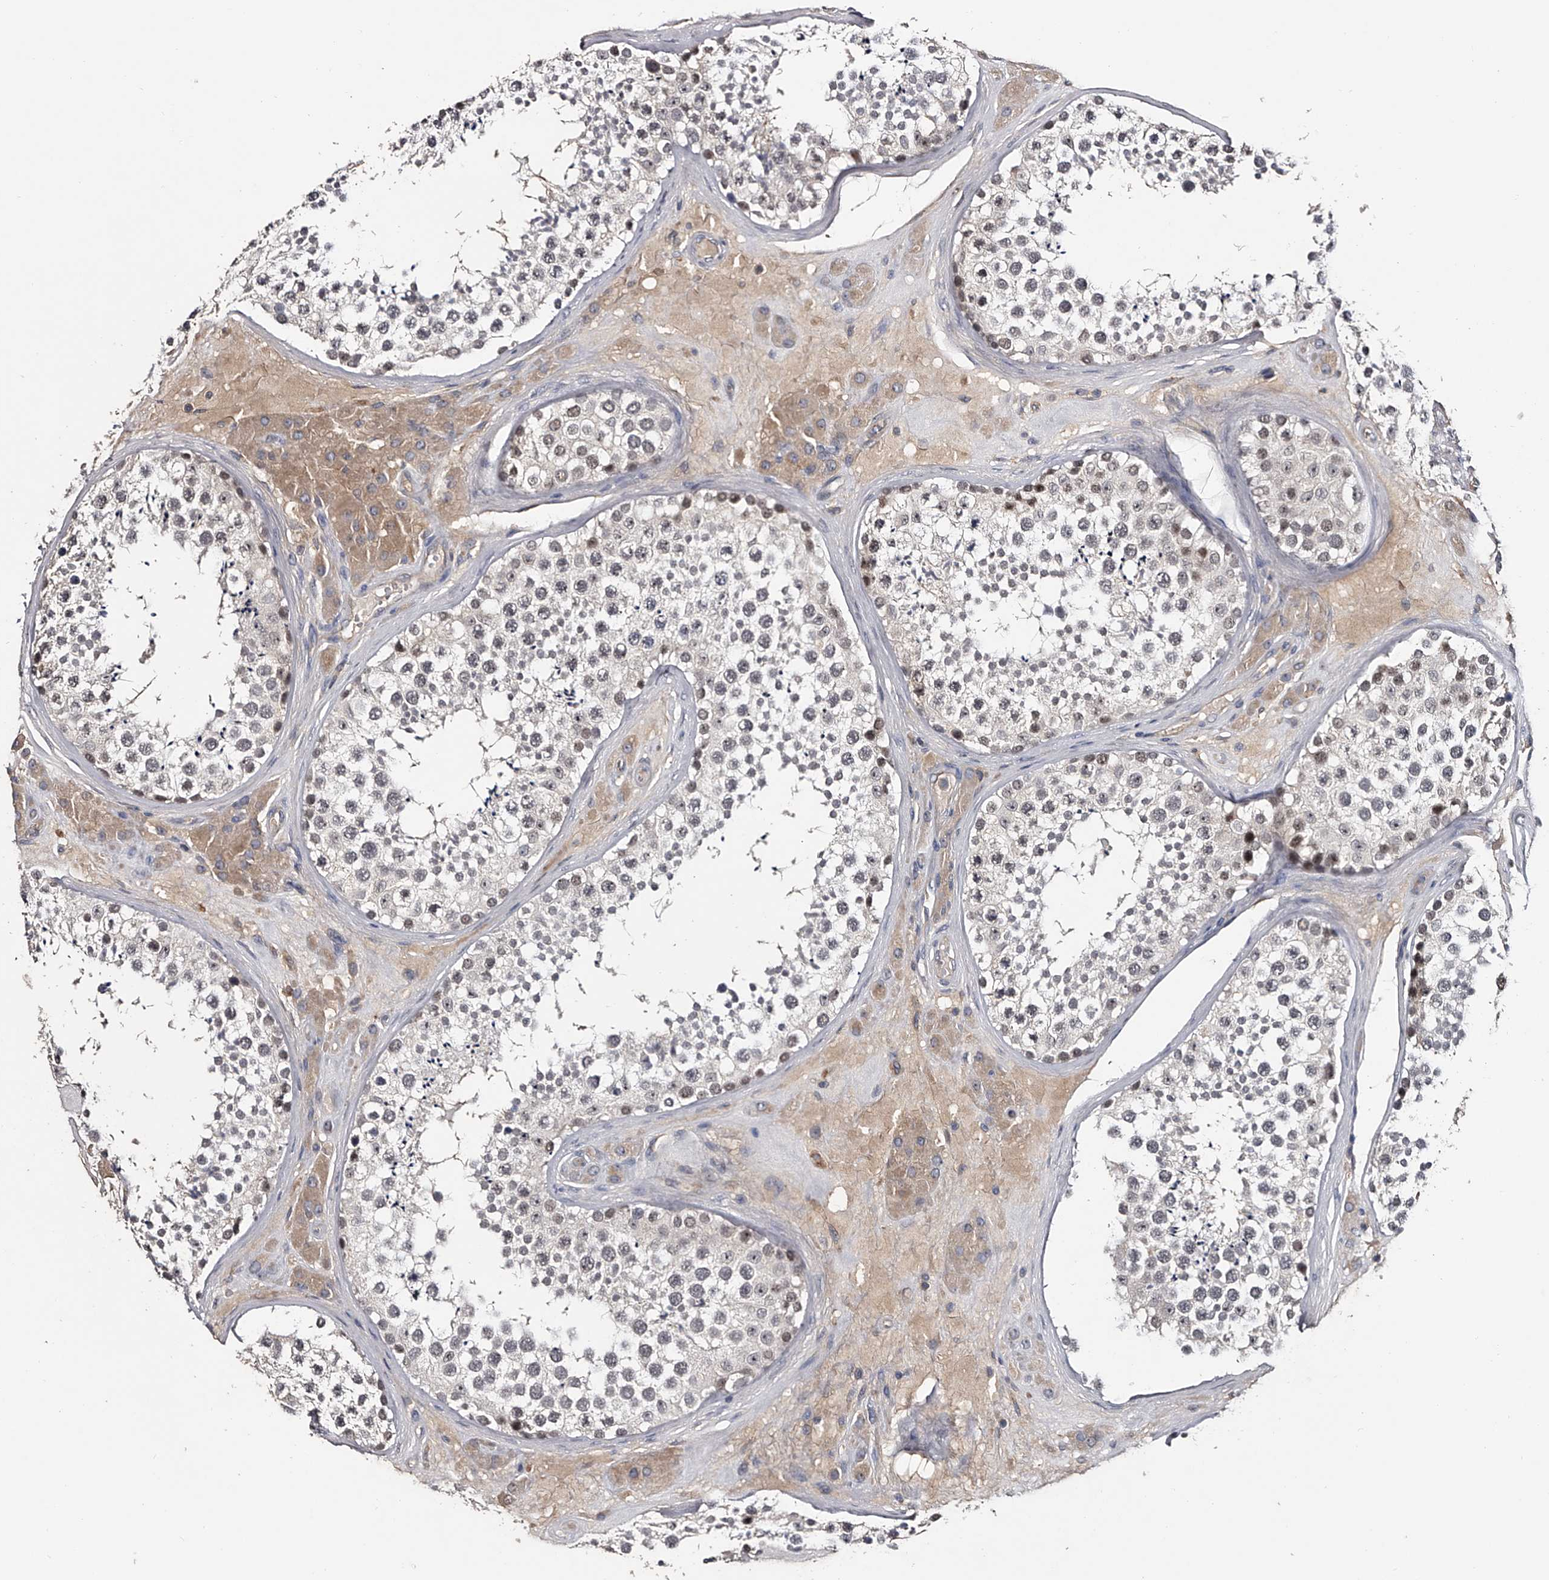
{"staining": {"intensity": "moderate", "quantity": "25%-75%", "location": "nuclear"}, "tissue": "testis", "cell_type": "Cells in seminiferous ducts", "image_type": "normal", "snomed": [{"axis": "morphology", "description": "Normal tissue, NOS"}, {"axis": "topography", "description": "Testis"}], "caption": "A micrograph of testis stained for a protein shows moderate nuclear brown staining in cells in seminiferous ducts.", "gene": "MDN1", "patient": {"sex": "male", "age": 46}}